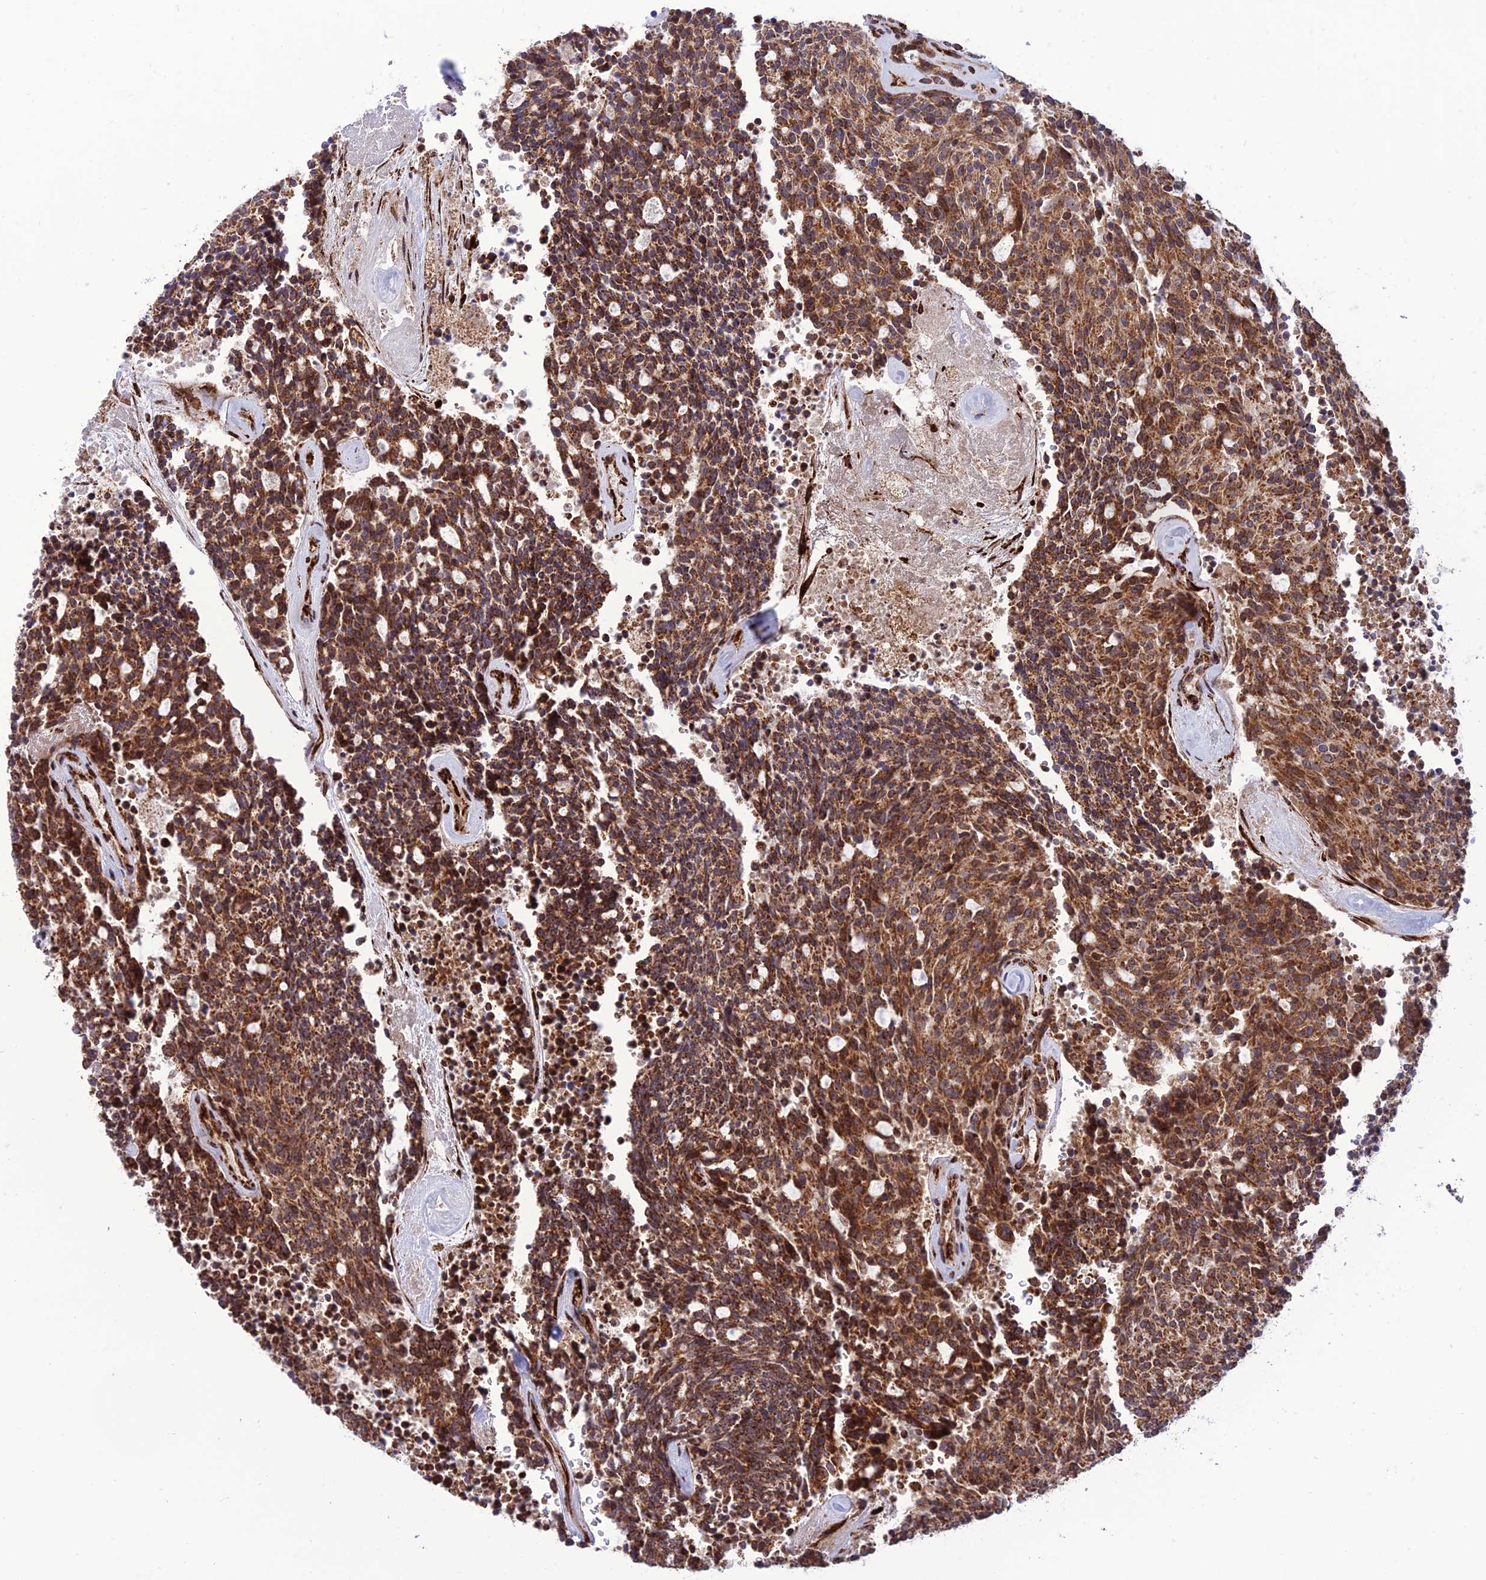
{"staining": {"intensity": "strong", "quantity": ">75%", "location": "cytoplasmic/membranous"}, "tissue": "carcinoid", "cell_type": "Tumor cells", "image_type": "cancer", "snomed": [{"axis": "morphology", "description": "Carcinoid, malignant, NOS"}, {"axis": "topography", "description": "Pancreas"}], "caption": "Immunohistochemical staining of human malignant carcinoid shows strong cytoplasmic/membranous protein staining in about >75% of tumor cells.", "gene": "CRTAP", "patient": {"sex": "female", "age": 54}}